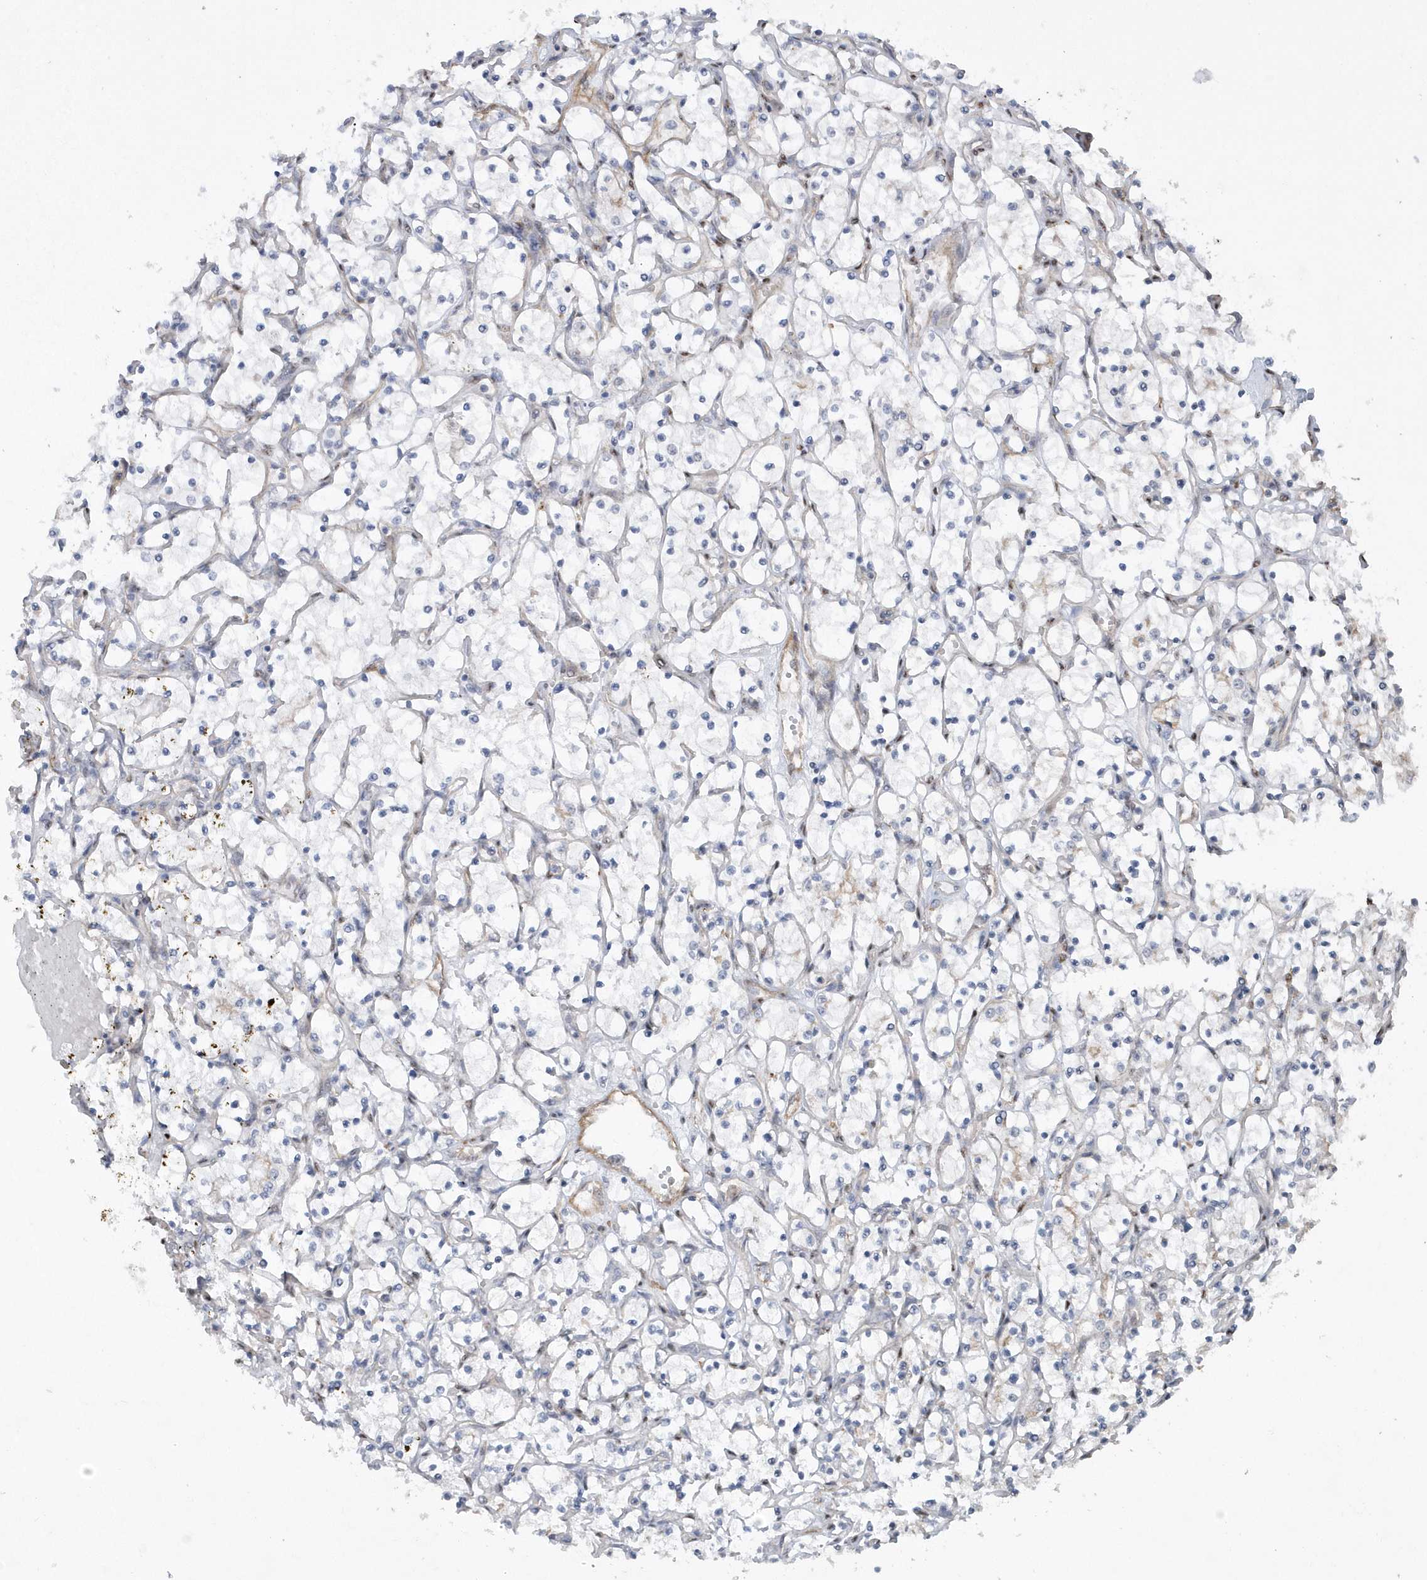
{"staining": {"intensity": "negative", "quantity": "none", "location": "none"}, "tissue": "renal cancer", "cell_type": "Tumor cells", "image_type": "cancer", "snomed": [{"axis": "morphology", "description": "Adenocarcinoma, NOS"}, {"axis": "topography", "description": "Kidney"}], "caption": "Immunohistochemistry of renal cancer demonstrates no expression in tumor cells.", "gene": "RAI14", "patient": {"sex": "female", "age": 69}}